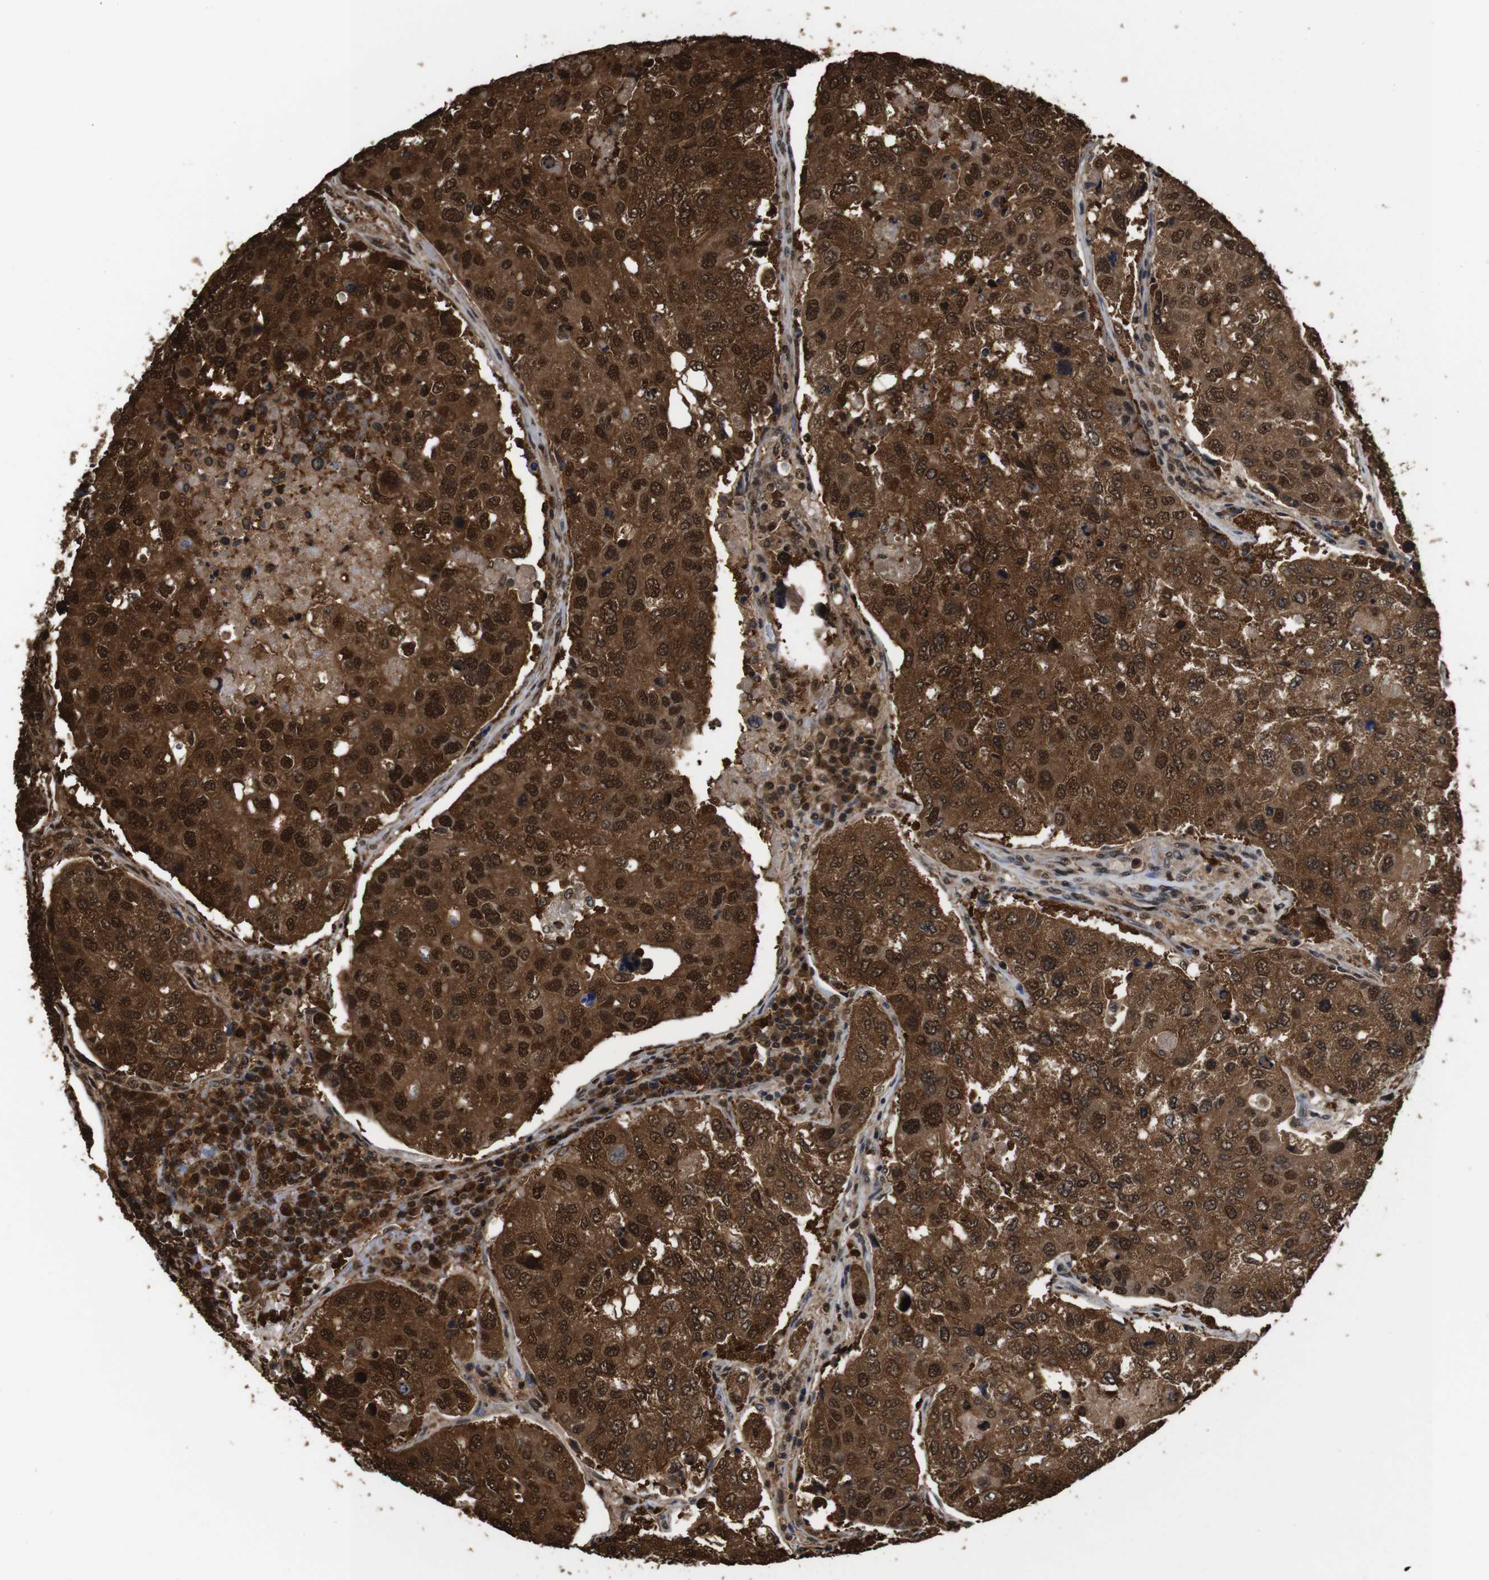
{"staining": {"intensity": "strong", "quantity": ">75%", "location": "cytoplasmic/membranous,nuclear"}, "tissue": "urothelial cancer", "cell_type": "Tumor cells", "image_type": "cancer", "snomed": [{"axis": "morphology", "description": "Urothelial carcinoma, High grade"}, {"axis": "topography", "description": "Lymph node"}, {"axis": "topography", "description": "Urinary bladder"}], "caption": "Tumor cells demonstrate strong cytoplasmic/membranous and nuclear staining in approximately >75% of cells in urothelial carcinoma (high-grade).", "gene": "VCP", "patient": {"sex": "male", "age": 51}}